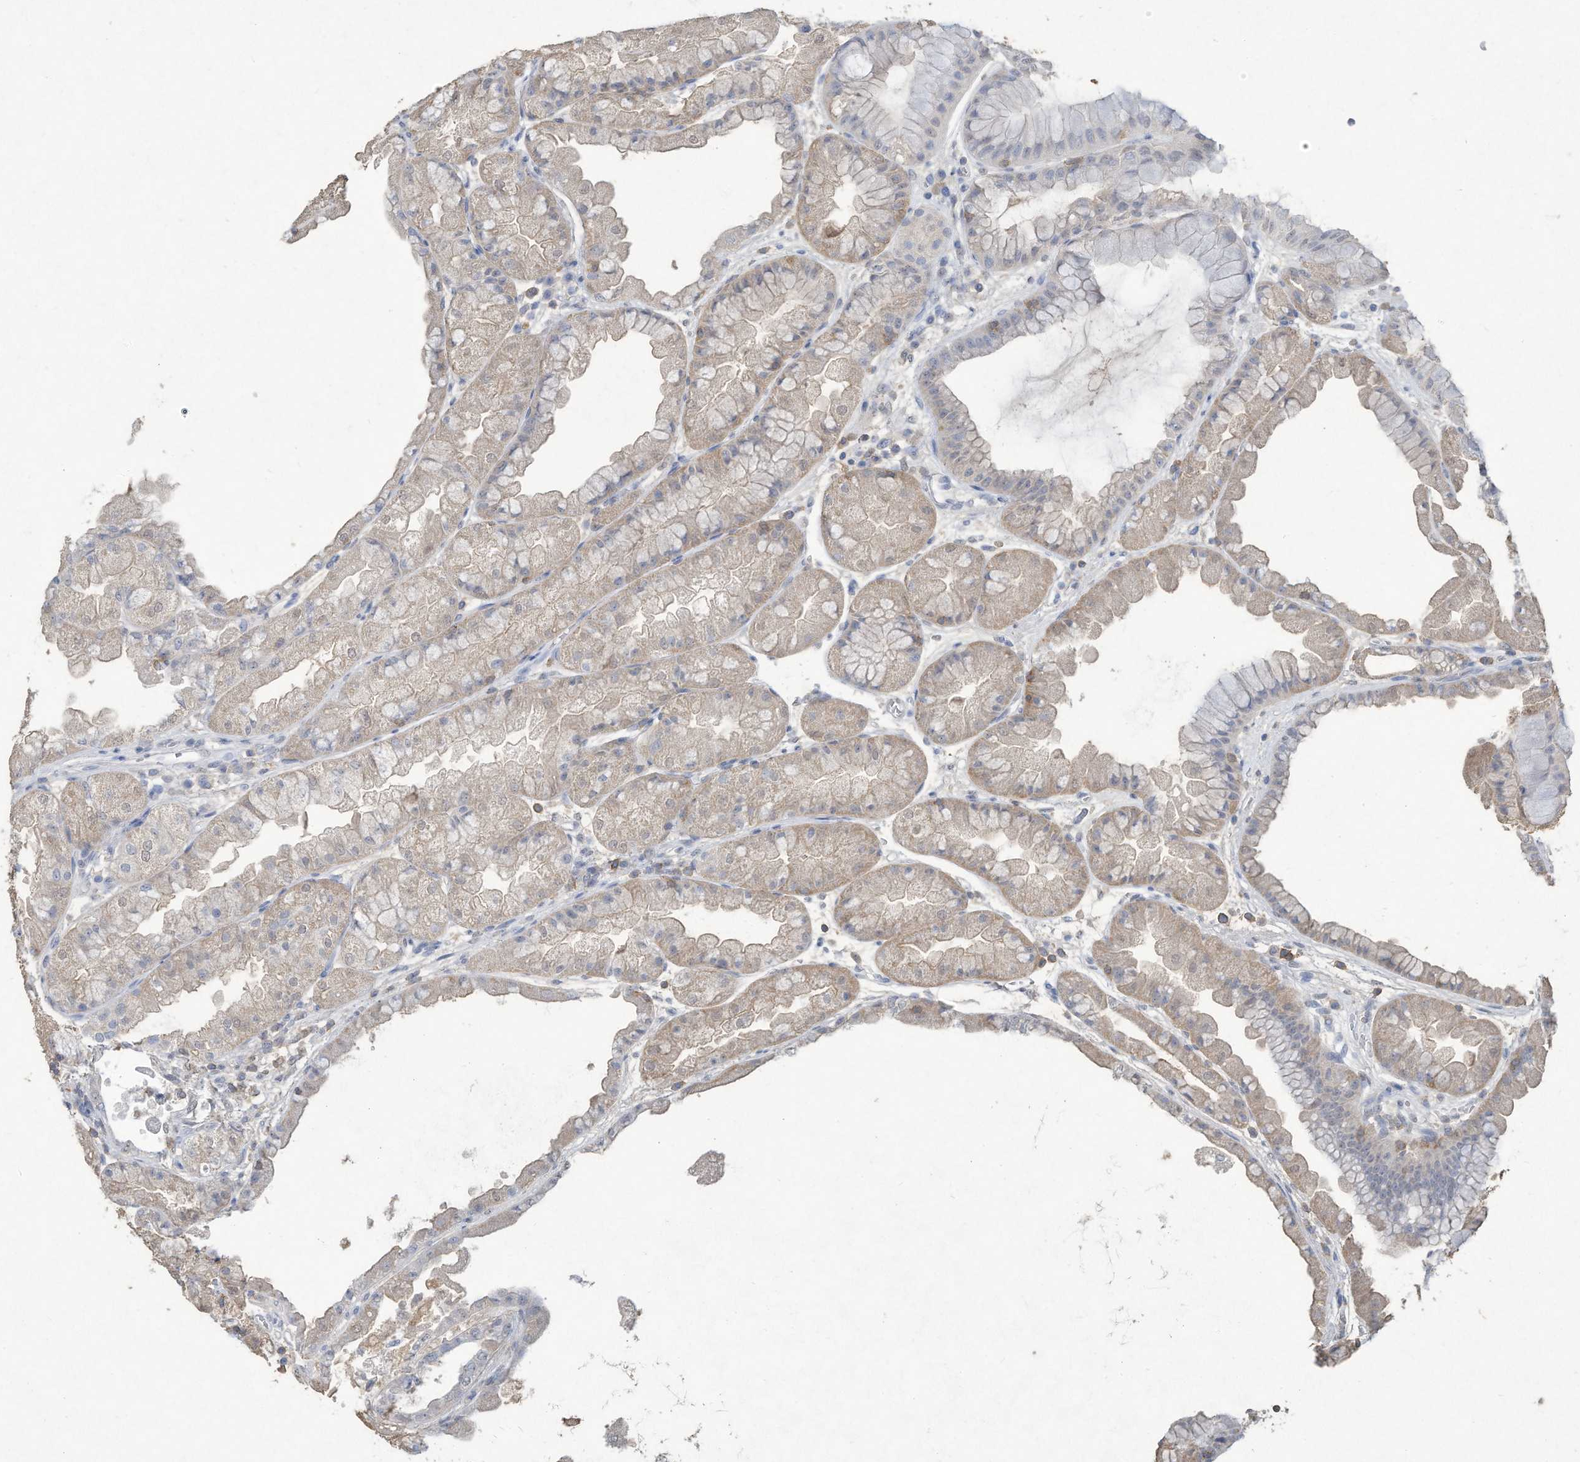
{"staining": {"intensity": "weak", "quantity": "25%-75%", "location": "cytoplasmic/membranous,nuclear"}, "tissue": "stomach", "cell_type": "Glandular cells", "image_type": "normal", "snomed": [{"axis": "morphology", "description": "Normal tissue, NOS"}, {"axis": "topography", "description": "Stomach, upper"}], "caption": "Stomach stained with immunohistochemistry (IHC) shows weak cytoplasmic/membranous,nuclear staining in approximately 25%-75% of glandular cells.", "gene": "HAS3", "patient": {"sex": "male", "age": 47}}